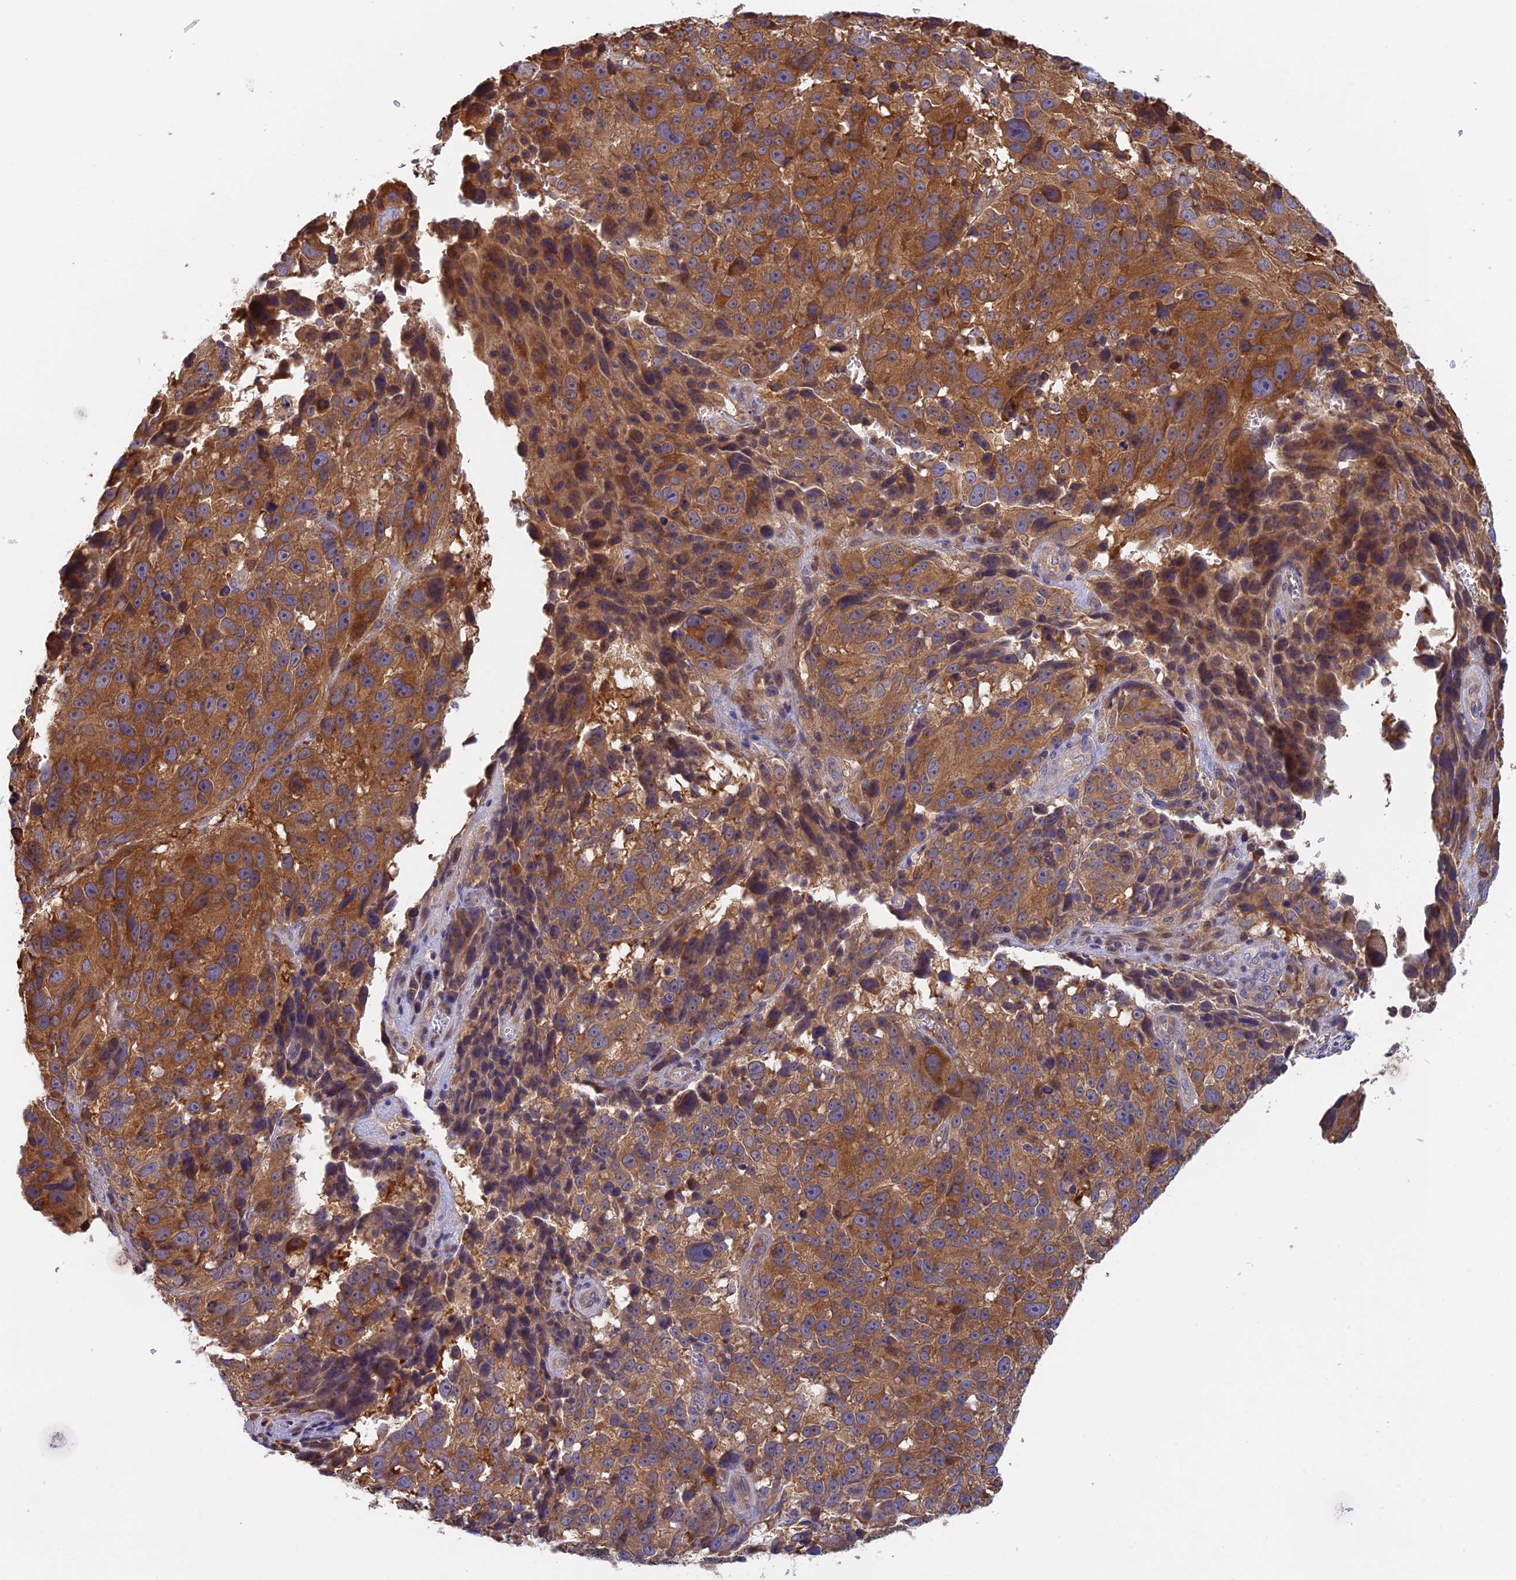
{"staining": {"intensity": "moderate", "quantity": ">75%", "location": "cytoplasmic/membranous"}, "tissue": "melanoma", "cell_type": "Tumor cells", "image_type": "cancer", "snomed": [{"axis": "morphology", "description": "Malignant melanoma, NOS"}, {"axis": "topography", "description": "Skin"}], "caption": "DAB immunohistochemical staining of human melanoma reveals moderate cytoplasmic/membranous protein staining in approximately >75% of tumor cells. (Brightfield microscopy of DAB IHC at high magnification).", "gene": "IPO5", "patient": {"sex": "male", "age": 84}}